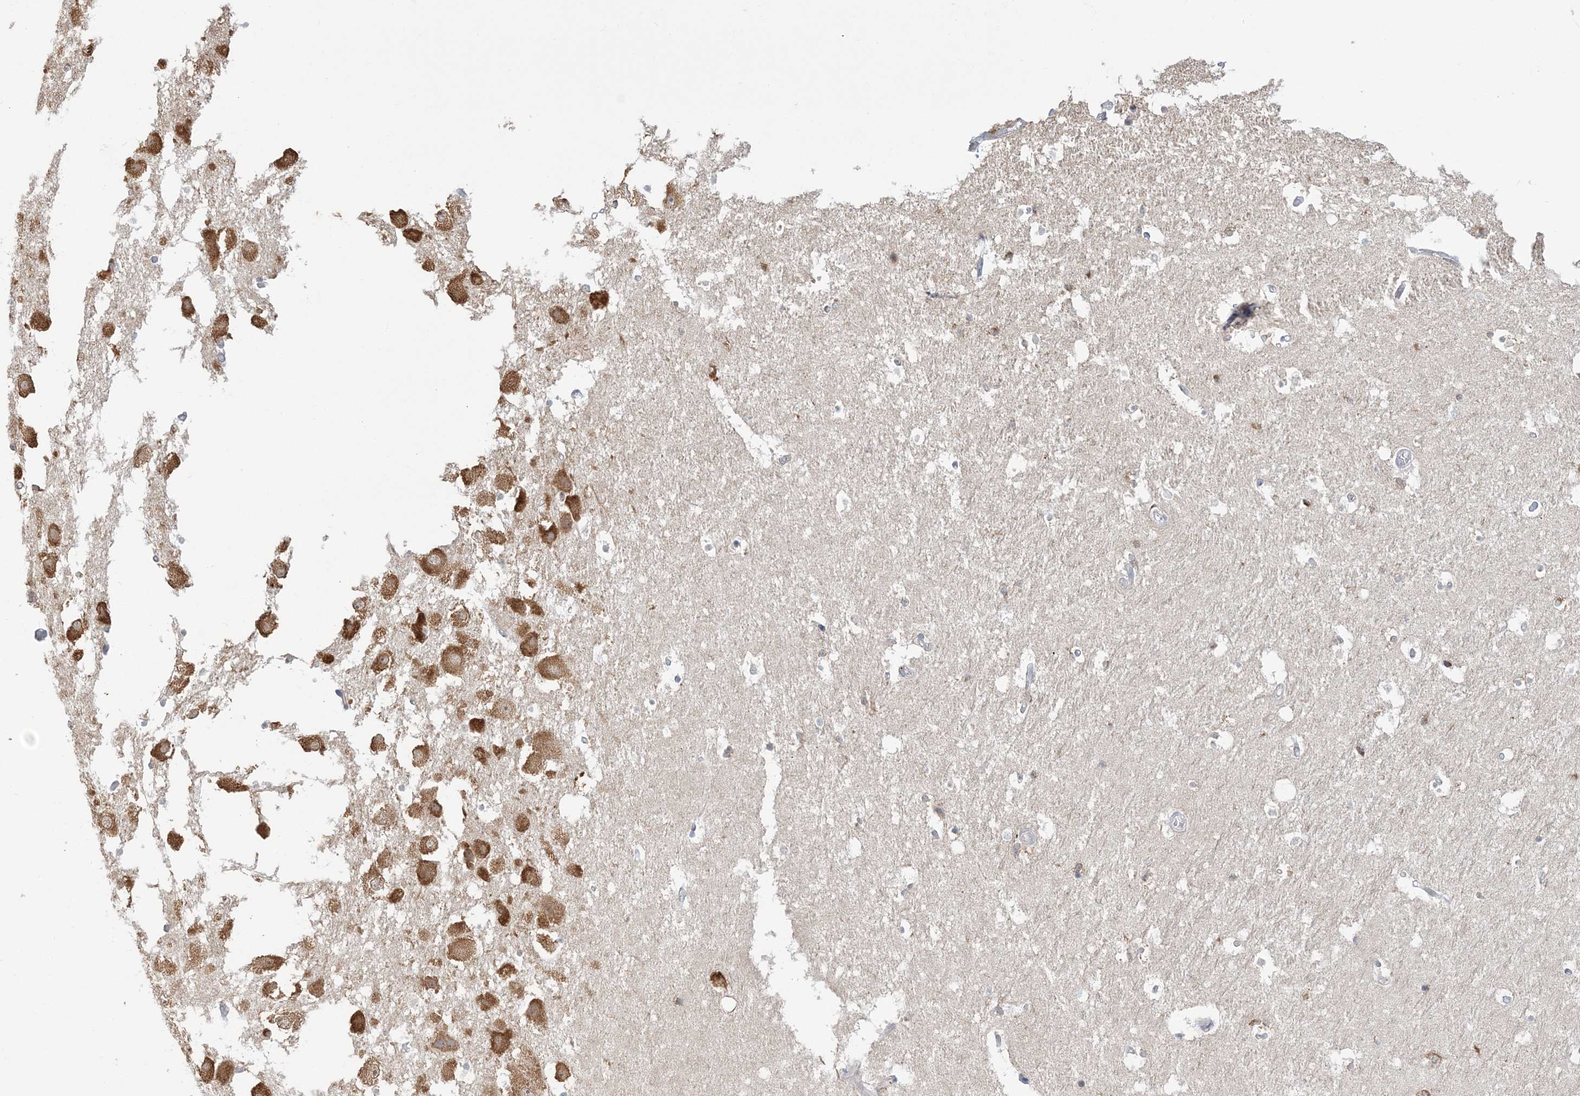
{"staining": {"intensity": "negative", "quantity": "none", "location": "none"}, "tissue": "hippocampus", "cell_type": "Glial cells", "image_type": "normal", "snomed": [{"axis": "morphology", "description": "Normal tissue, NOS"}, {"axis": "topography", "description": "Hippocampus"}], "caption": "Glial cells are negative for brown protein staining in unremarkable hippocampus. Brightfield microscopy of immunohistochemistry (IHC) stained with DAB (3,3'-diaminobenzidine) (brown) and hematoxylin (blue), captured at high magnification.", "gene": "FARSB", "patient": {"sex": "female", "age": 52}}